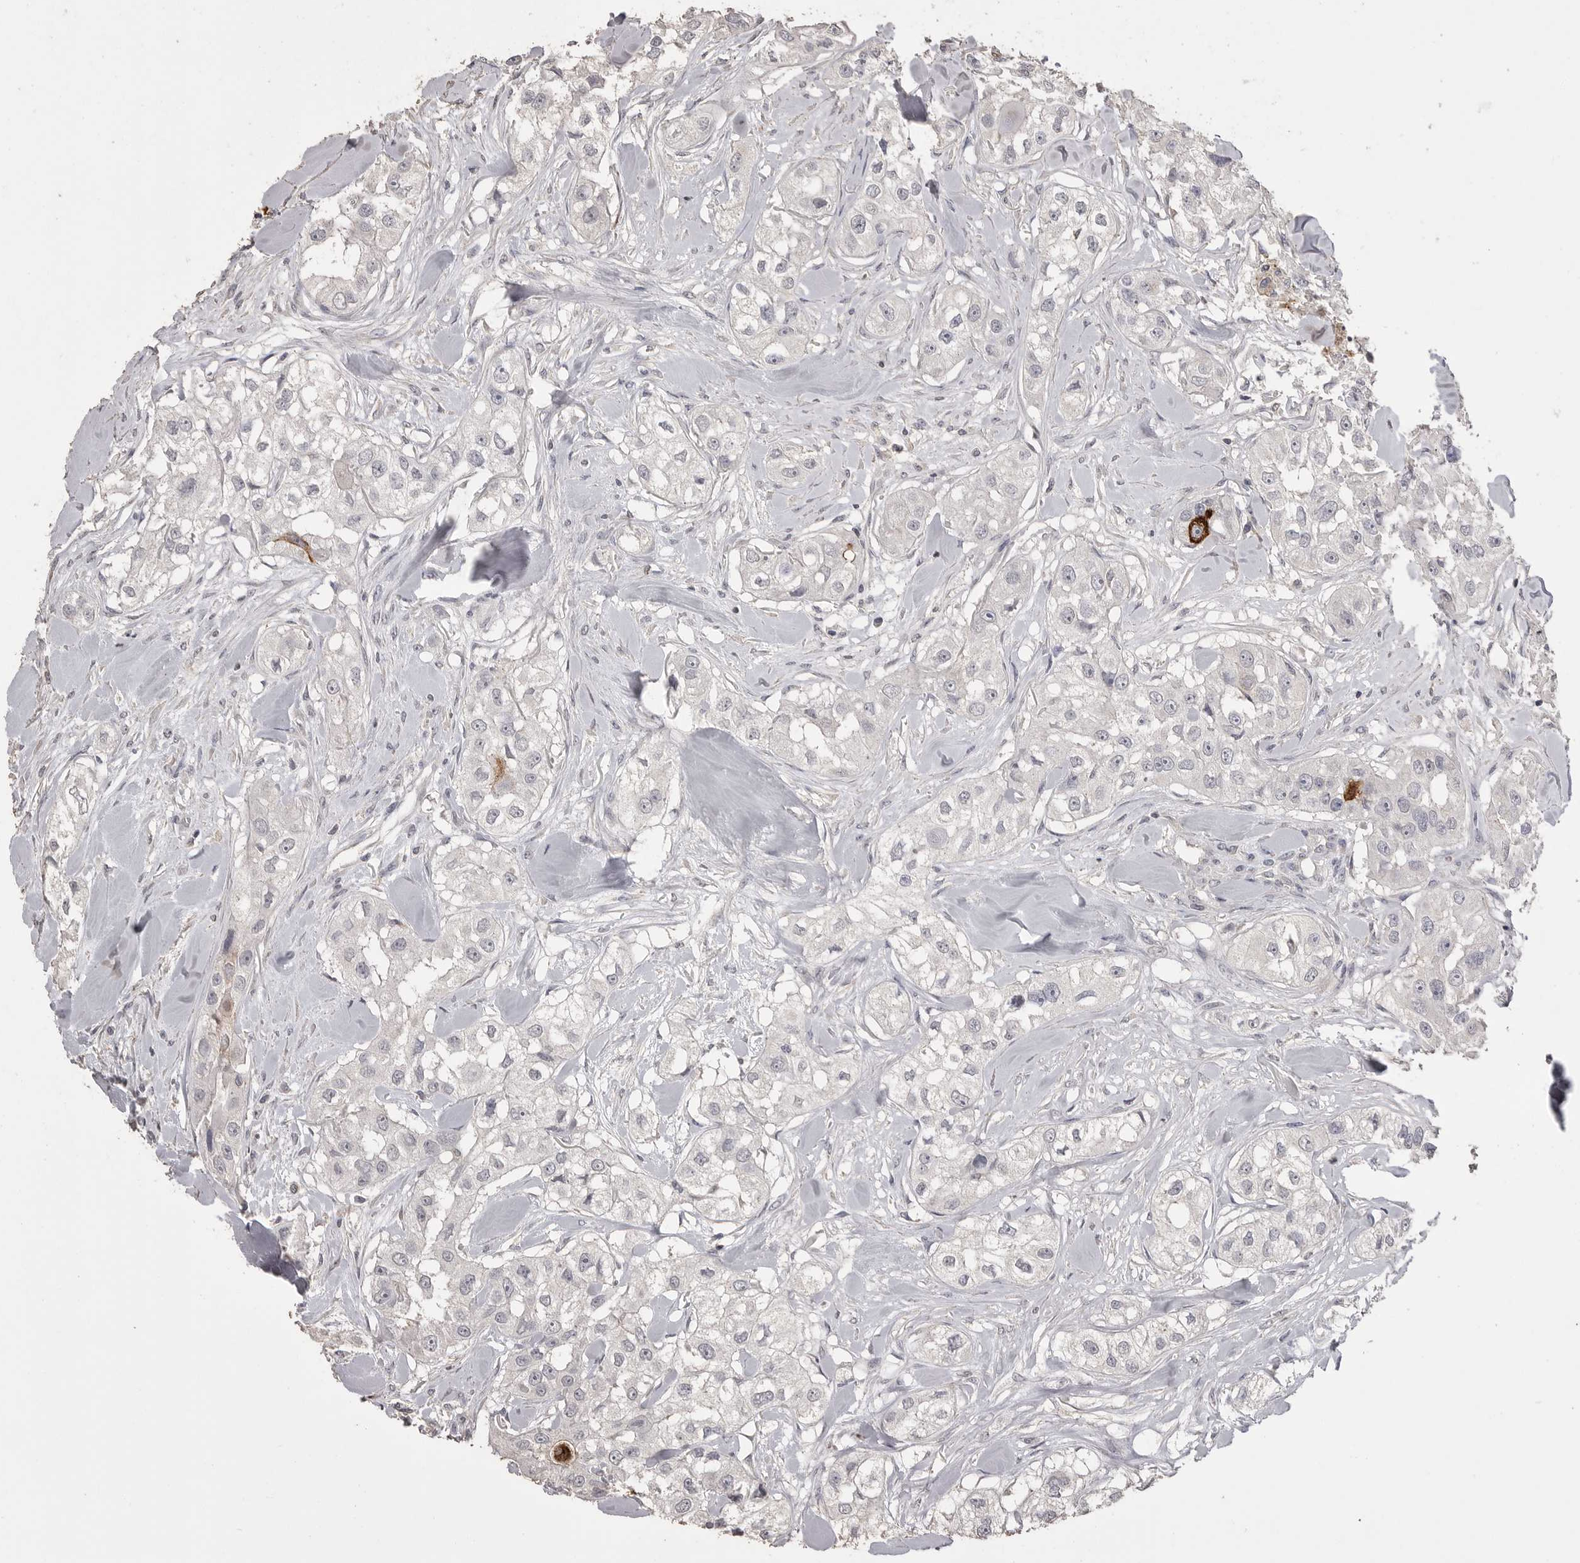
{"staining": {"intensity": "strong", "quantity": "<25%", "location": "cytoplasmic/membranous"}, "tissue": "head and neck cancer", "cell_type": "Tumor cells", "image_type": "cancer", "snomed": [{"axis": "morphology", "description": "Normal tissue, NOS"}, {"axis": "morphology", "description": "Squamous cell carcinoma, NOS"}, {"axis": "topography", "description": "Skeletal muscle"}, {"axis": "topography", "description": "Head-Neck"}], "caption": "Brown immunohistochemical staining in squamous cell carcinoma (head and neck) reveals strong cytoplasmic/membranous expression in about <25% of tumor cells.", "gene": "MMP7", "patient": {"sex": "male", "age": 51}}